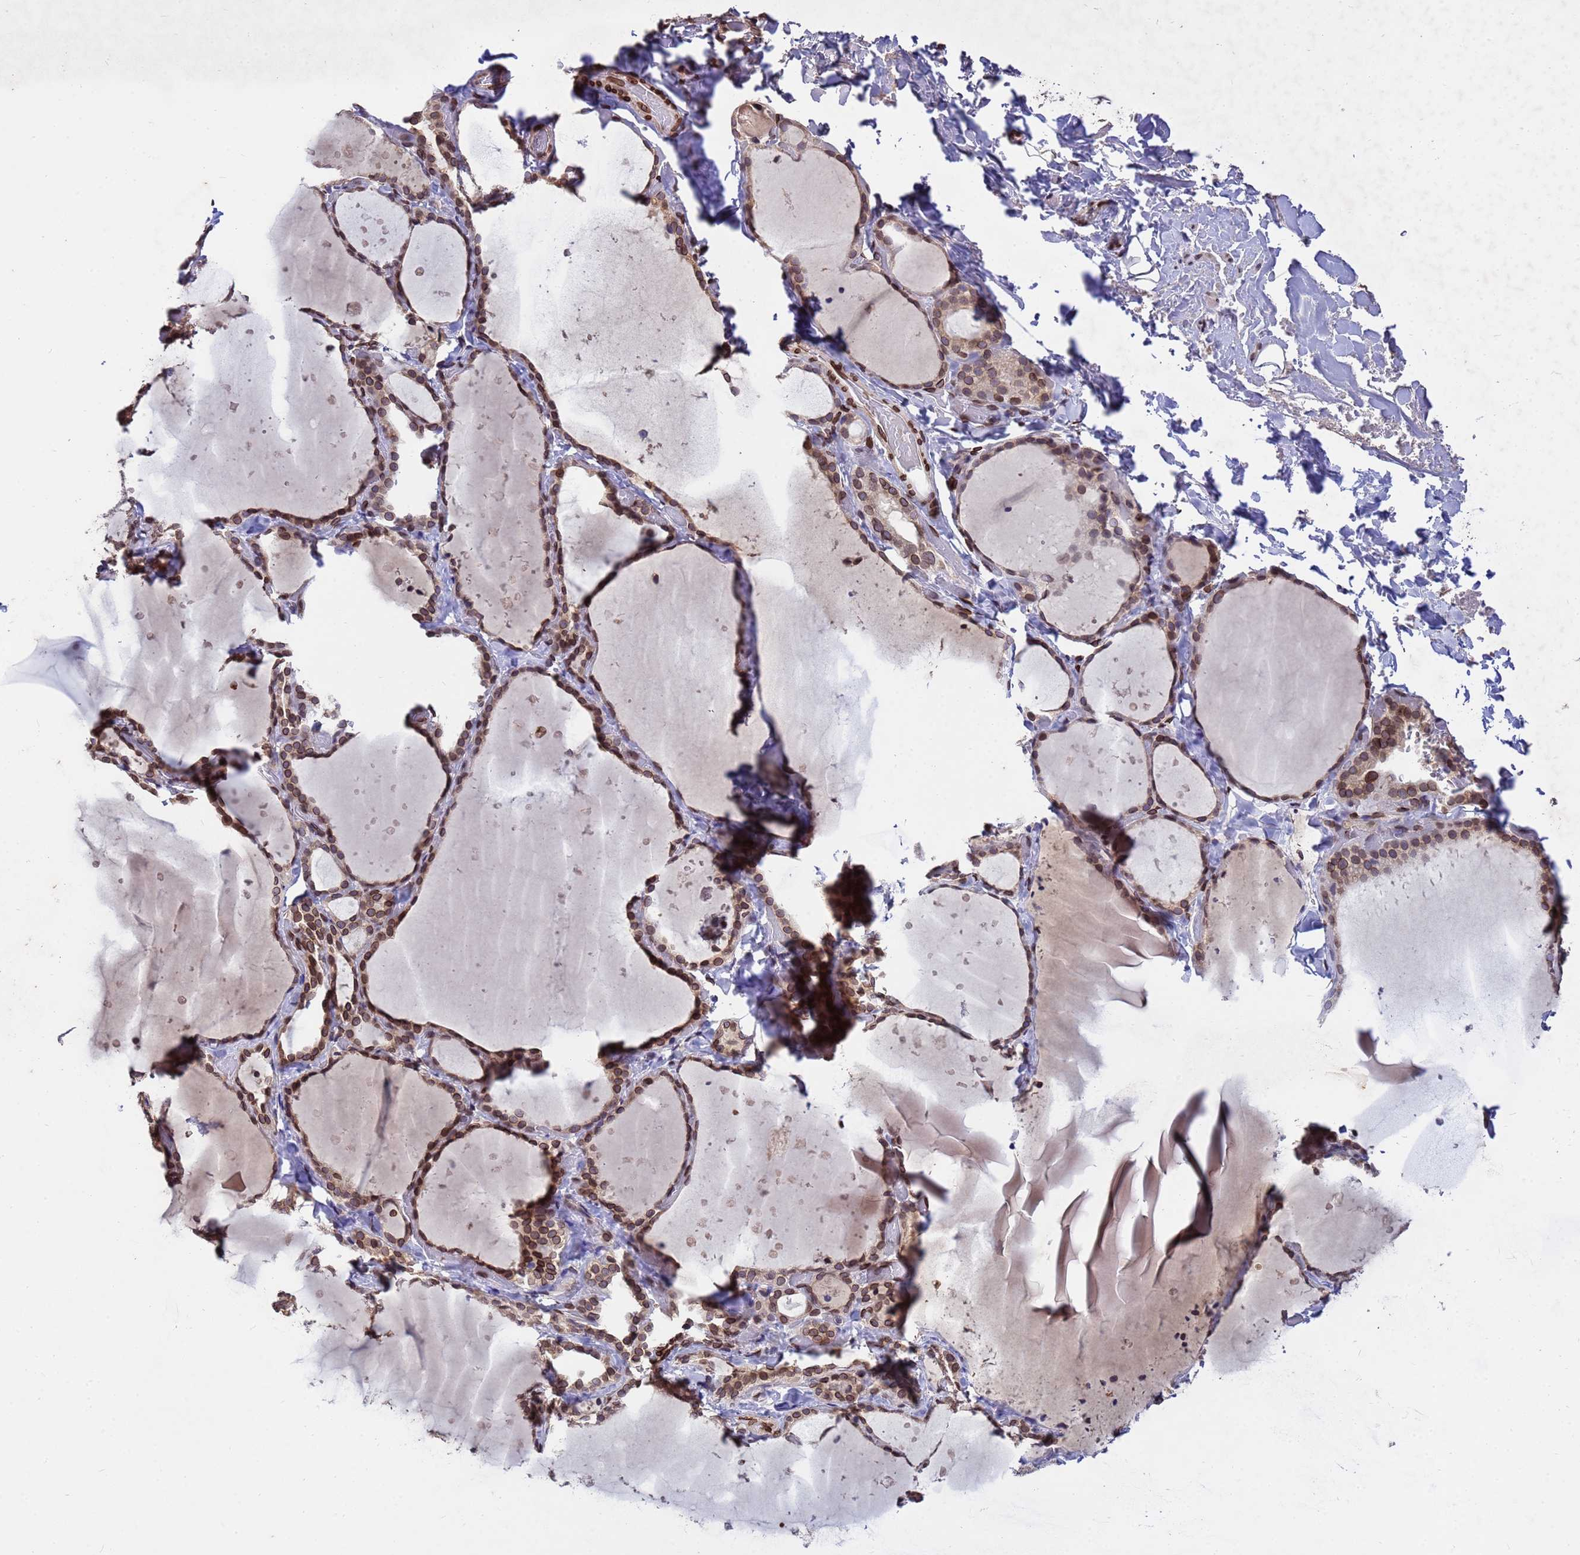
{"staining": {"intensity": "moderate", "quantity": ">75%", "location": "cytoplasmic/membranous,nuclear"}, "tissue": "thyroid gland", "cell_type": "Glandular cells", "image_type": "normal", "snomed": [{"axis": "morphology", "description": "Normal tissue, NOS"}, {"axis": "topography", "description": "Thyroid gland"}], "caption": "High-power microscopy captured an immunohistochemistry (IHC) photomicrograph of normal thyroid gland, revealing moderate cytoplasmic/membranous,nuclear positivity in about >75% of glandular cells.", "gene": "GPR135", "patient": {"sex": "female", "age": 44}}